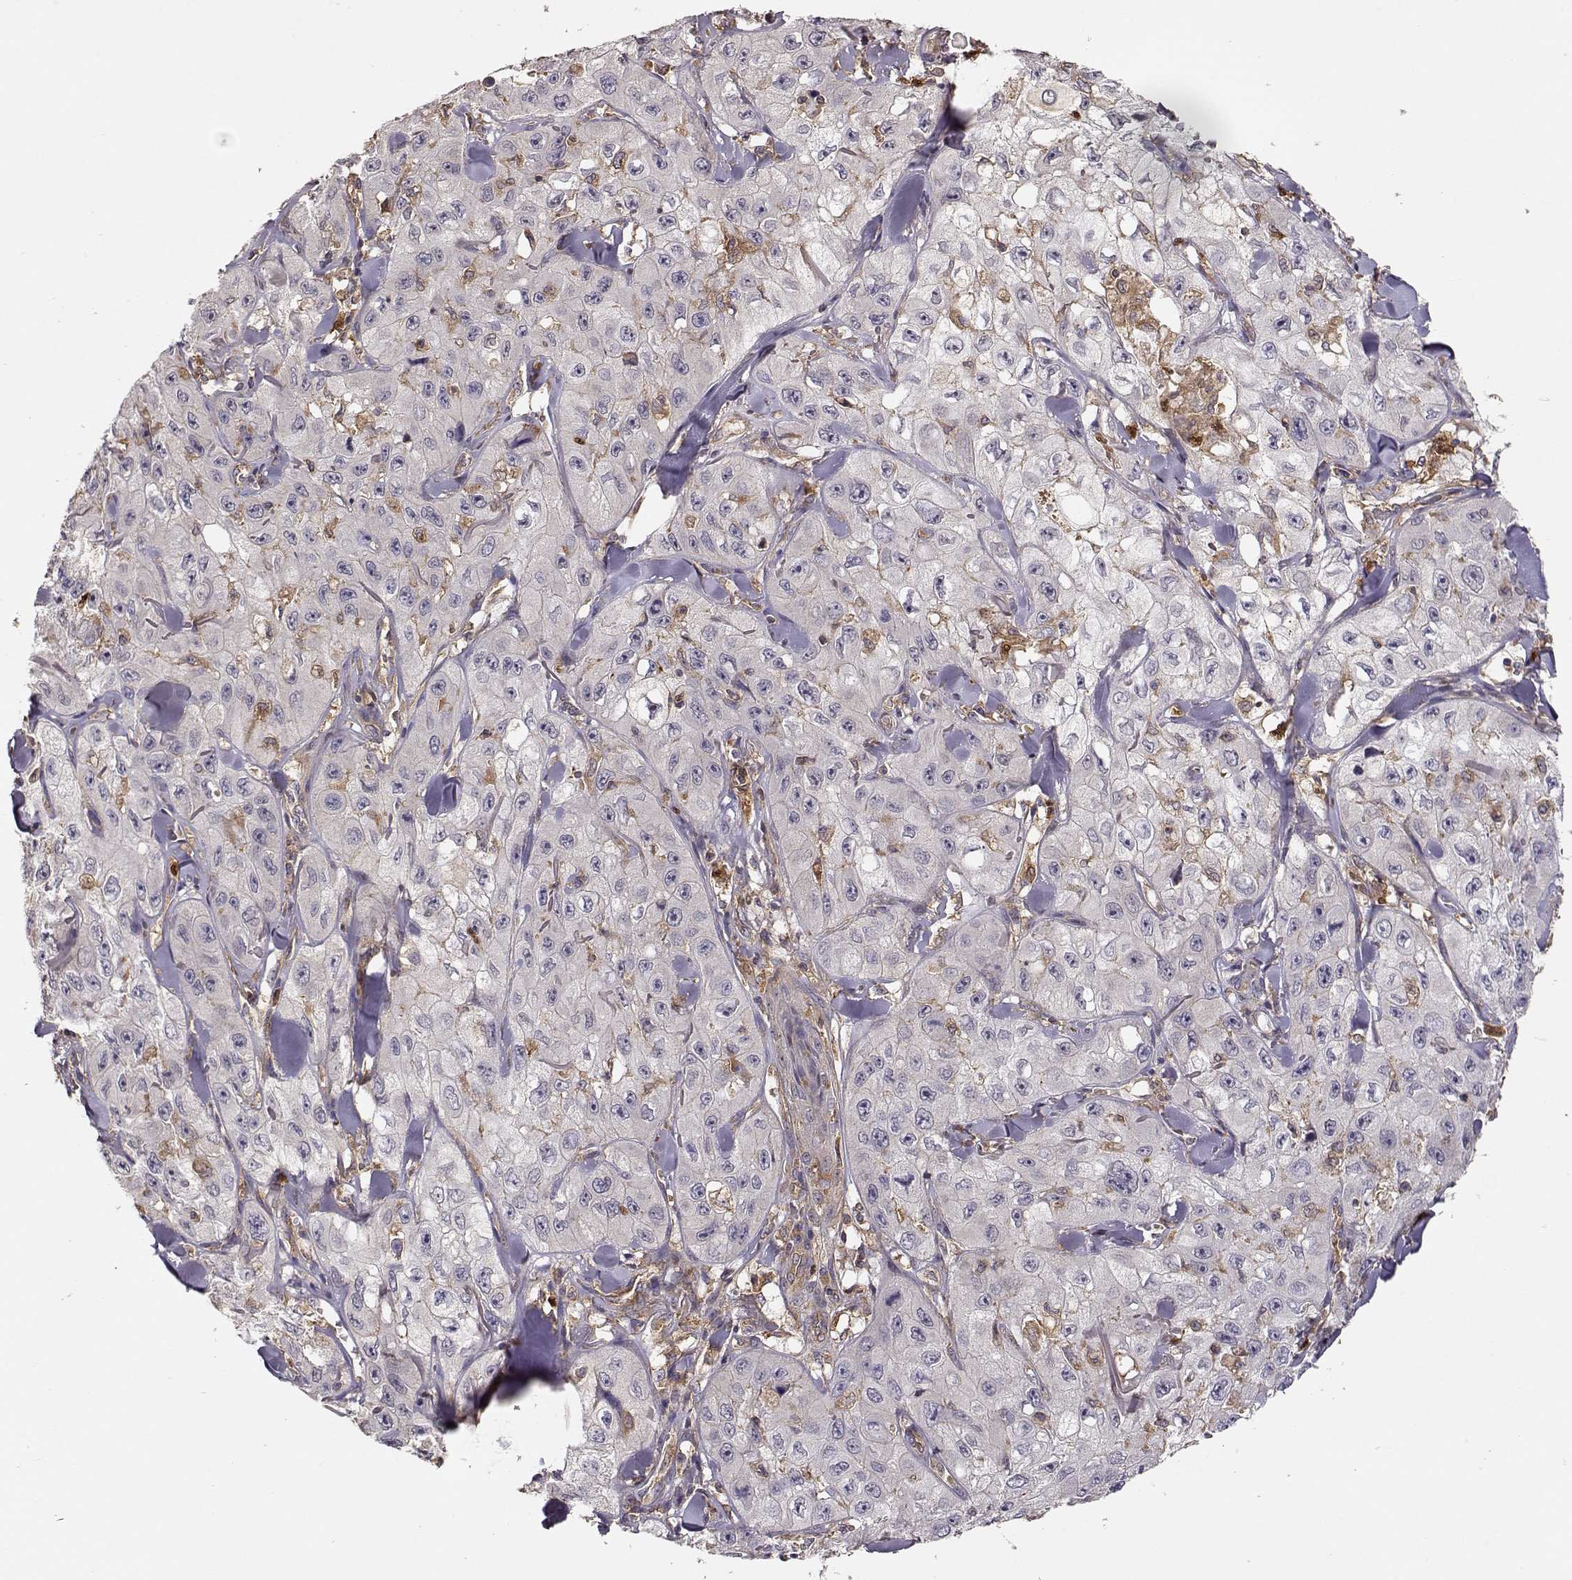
{"staining": {"intensity": "negative", "quantity": "none", "location": "none"}, "tissue": "skin cancer", "cell_type": "Tumor cells", "image_type": "cancer", "snomed": [{"axis": "morphology", "description": "Squamous cell carcinoma, NOS"}, {"axis": "topography", "description": "Skin"}, {"axis": "topography", "description": "Subcutis"}], "caption": "This image is of skin squamous cell carcinoma stained with IHC to label a protein in brown with the nuclei are counter-stained blue. There is no positivity in tumor cells. (IHC, brightfield microscopy, high magnification).", "gene": "ARHGEF2", "patient": {"sex": "male", "age": 73}}